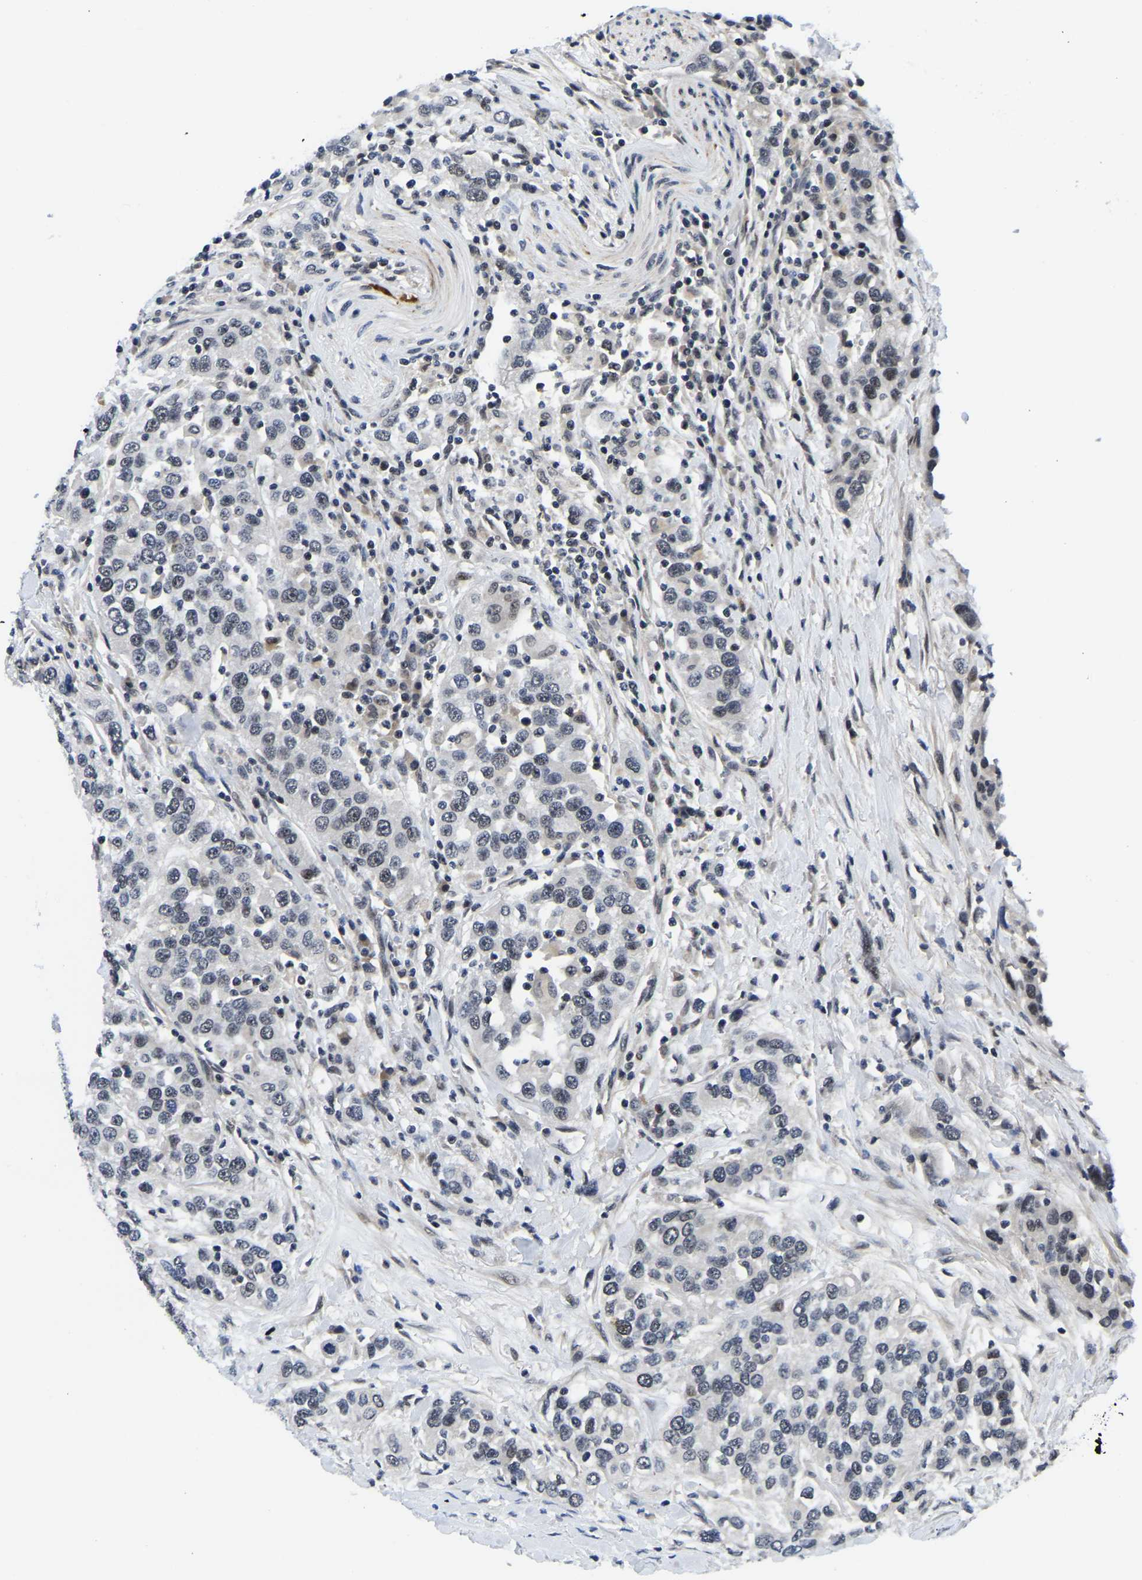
{"staining": {"intensity": "negative", "quantity": "none", "location": "none"}, "tissue": "urothelial cancer", "cell_type": "Tumor cells", "image_type": "cancer", "snomed": [{"axis": "morphology", "description": "Urothelial carcinoma, High grade"}, {"axis": "topography", "description": "Urinary bladder"}], "caption": "This is an immunohistochemistry (IHC) histopathology image of urothelial carcinoma (high-grade). There is no staining in tumor cells.", "gene": "POLDIP3", "patient": {"sex": "female", "age": 80}}